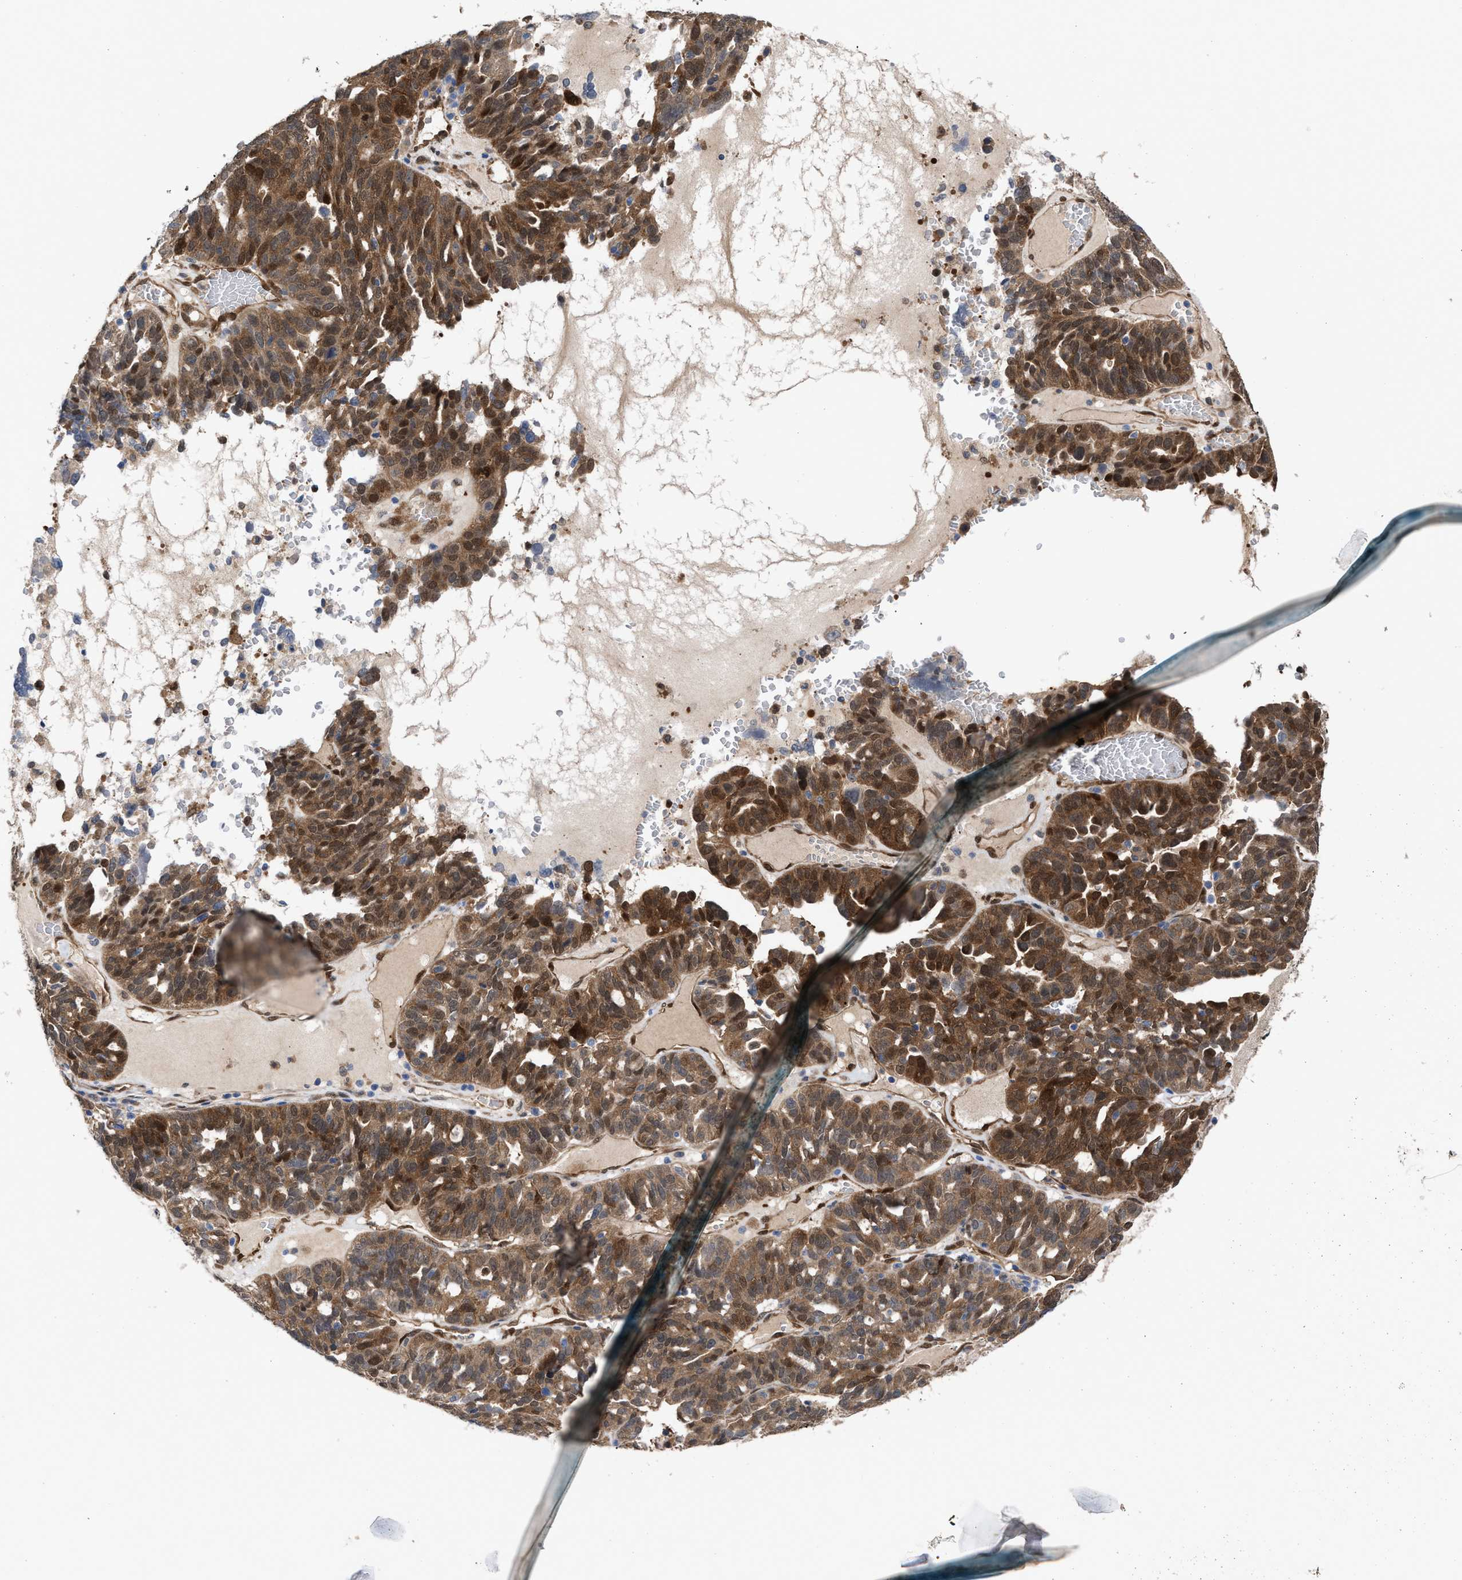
{"staining": {"intensity": "moderate", "quantity": ">75%", "location": "cytoplasmic/membranous,nuclear"}, "tissue": "ovarian cancer", "cell_type": "Tumor cells", "image_type": "cancer", "snomed": [{"axis": "morphology", "description": "Cystadenocarcinoma, serous, NOS"}, {"axis": "topography", "description": "Ovary"}], "caption": "Brown immunohistochemical staining in ovarian cancer (serous cystadenocarcinoma) exhibits moderate cytoplasmic/membranous and nuclear positivity in approximately >75% of tumor cells.", "gene": "TP53I3", "patient": {"sex": "female", "age": 59}}